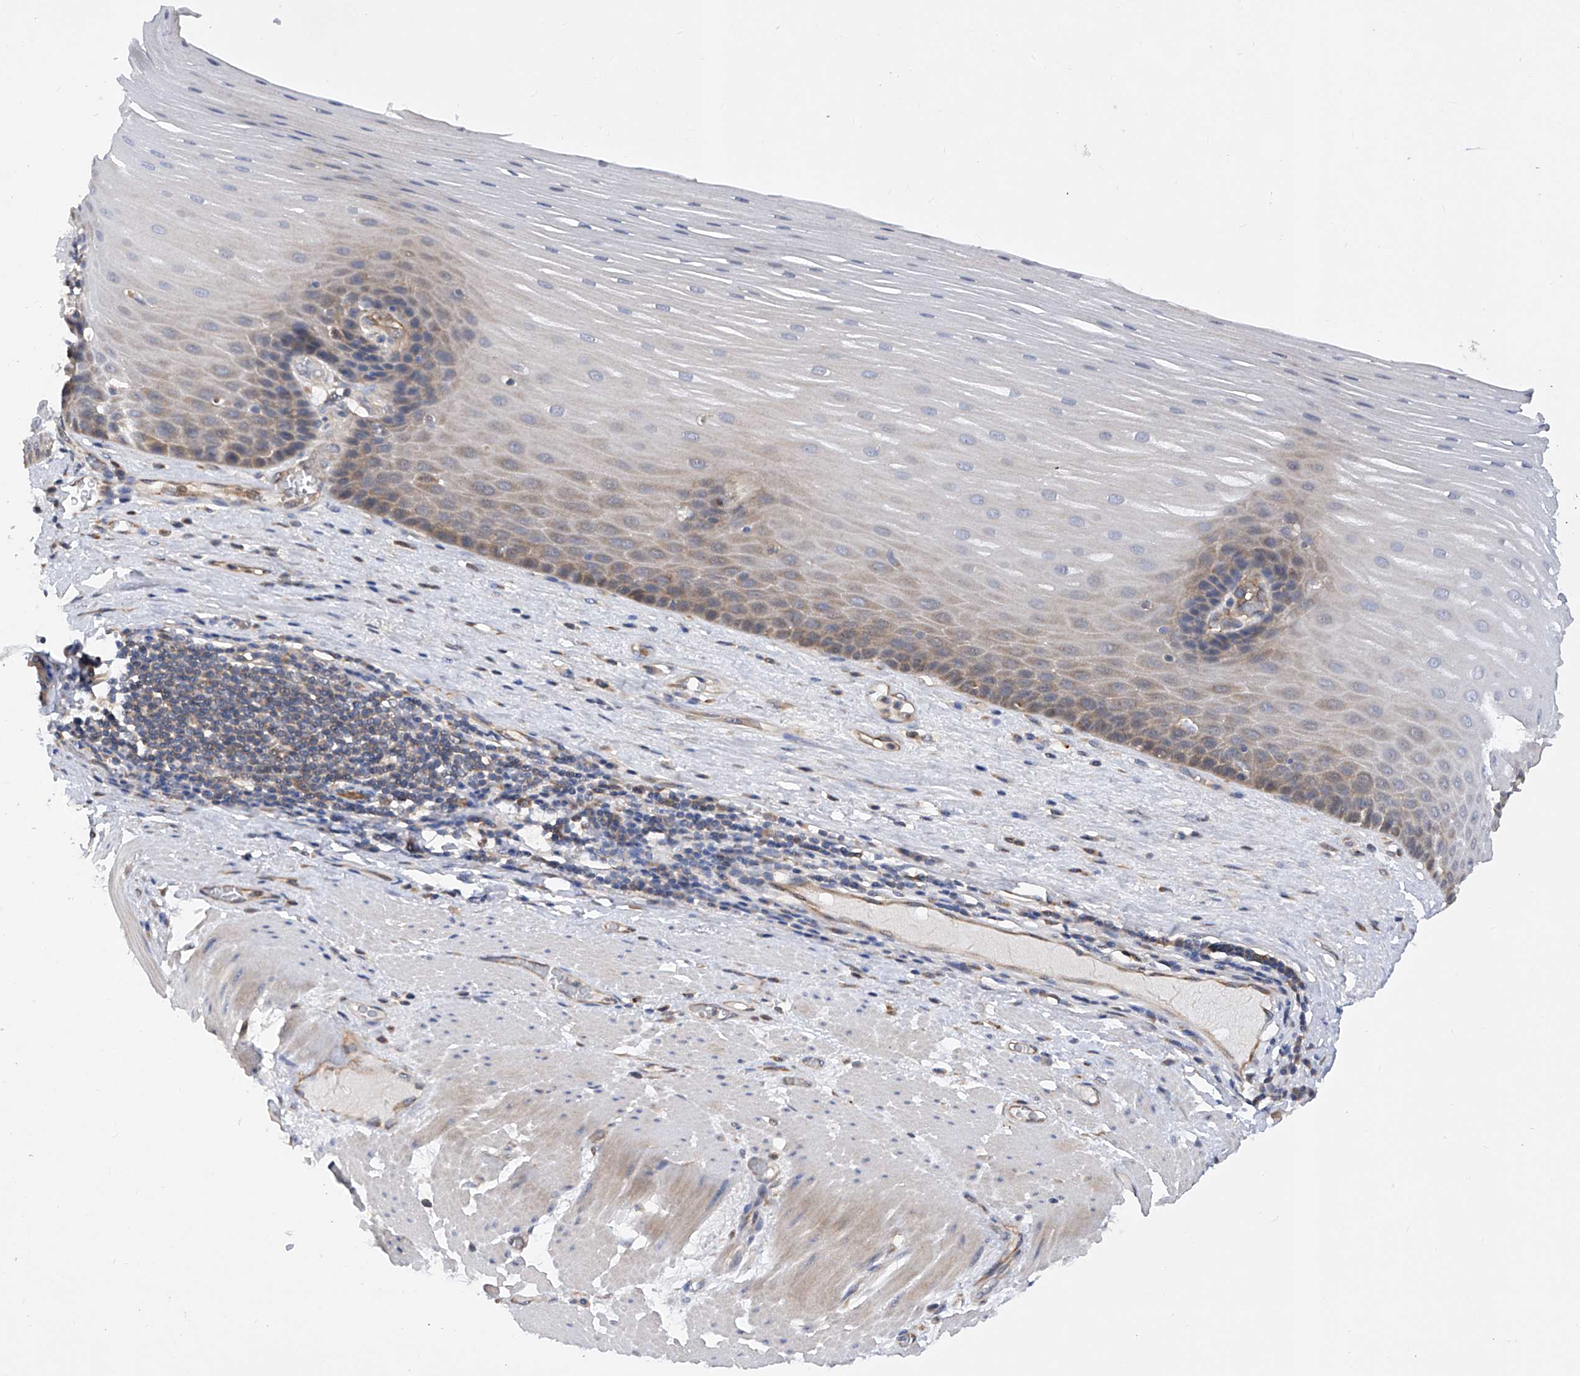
{"staining": {"intensity": "moderate", "quantity": "25%-75%", "location": "cytoplasmic/membranous"}, "tissue": "esophagus", "cell_type": "Squamous epithelial cells", "image_type": "normal", "snomed": [{"axis": "morphology", "description": "Normal tissue, NOS"}, {"axis": "topography", "description": "Esophagus"}], "caption": "Protein positivity by immunohistochemistry demonstrates moderate cytoplasmic/membranous expression in about 25%-75% of squamous epithelial cells in benign esophagus.", "gene": "SPATA20", "patient": {"sex": "male", "age": 62}}